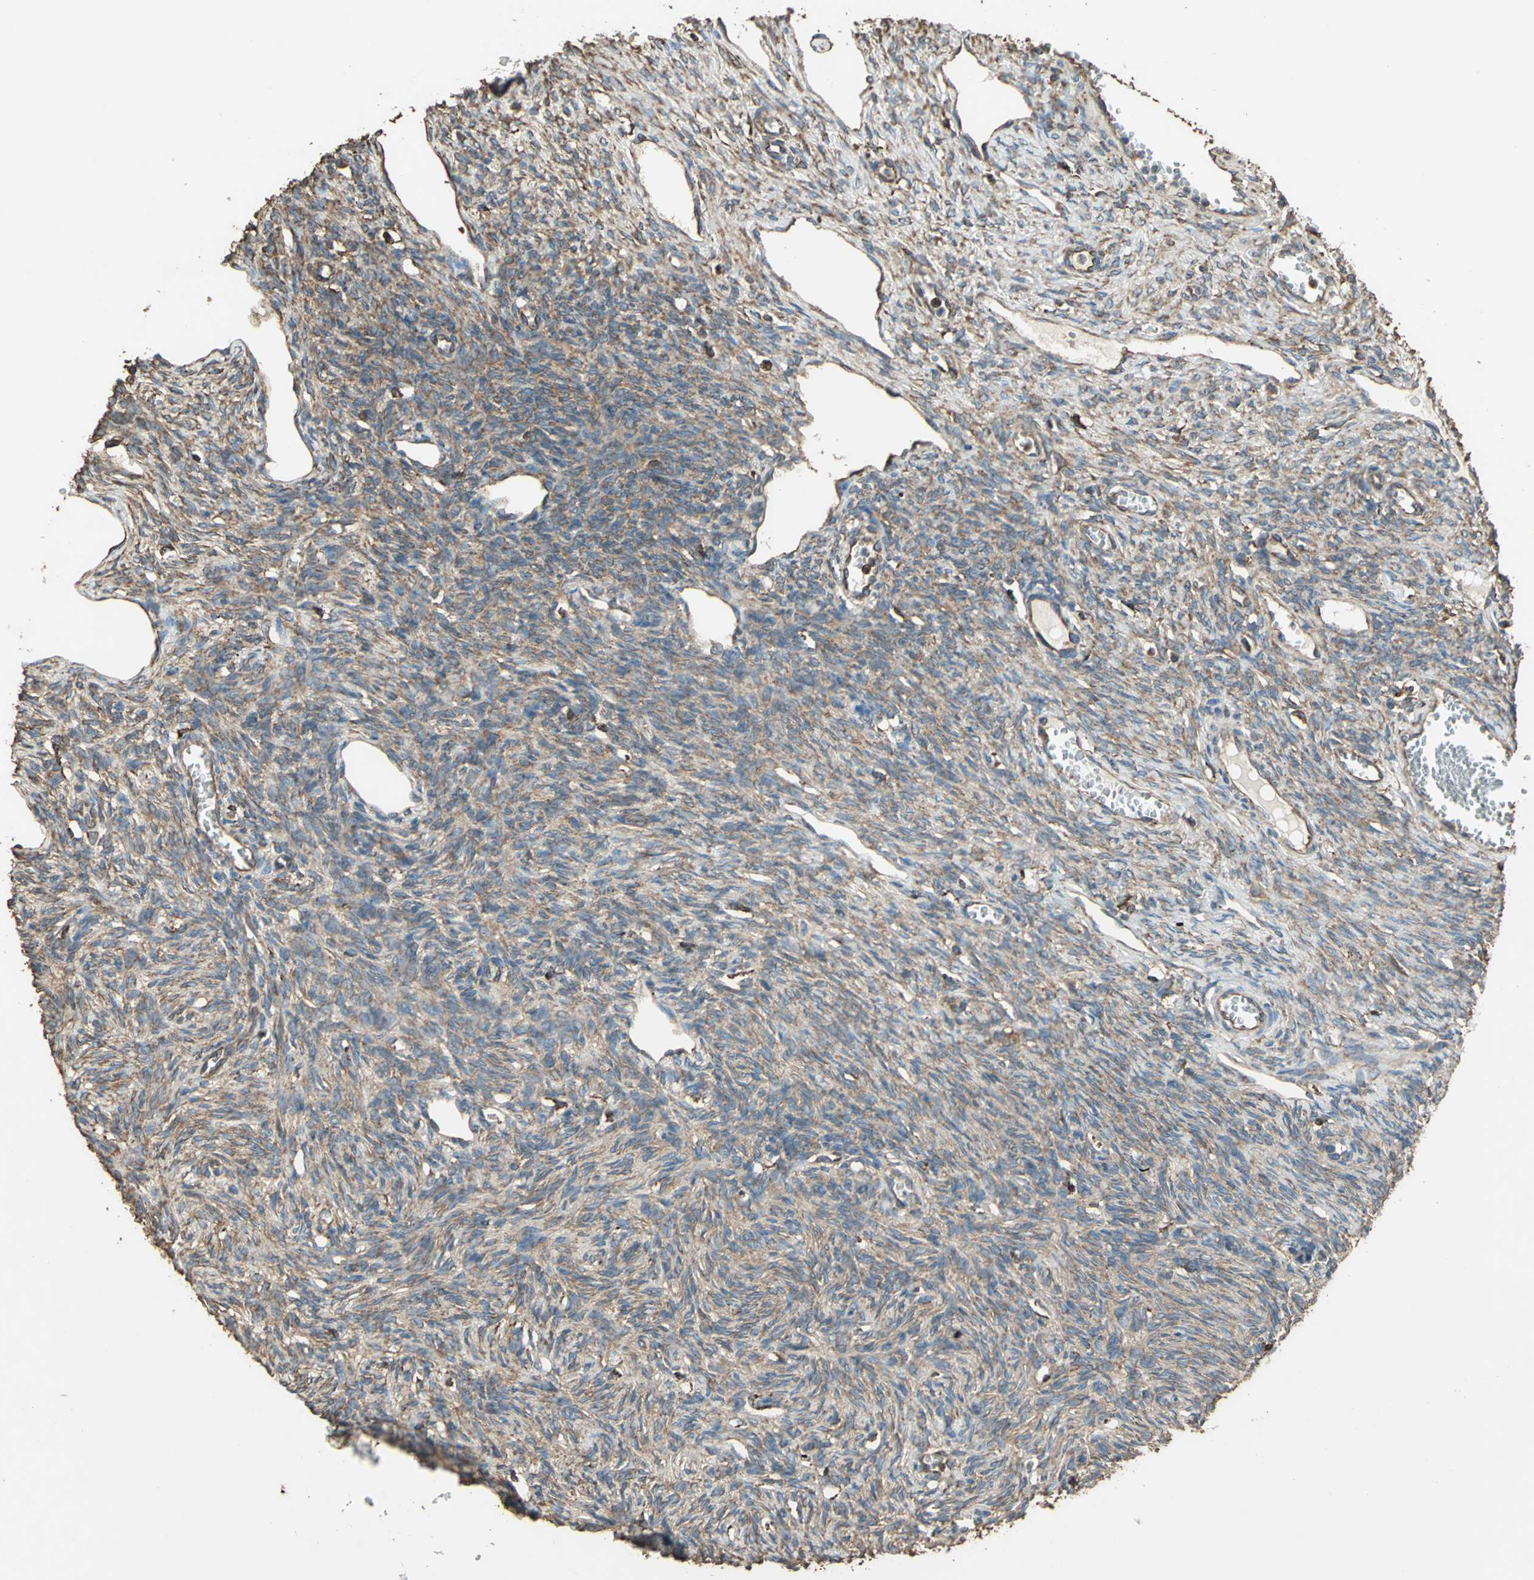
{"staining": {"intensity": "moderate", "quantity": ">75%", "location": "cytoplasmic/membranous"}, "tissue": "ovary", "cell_type": "Ovarian stroma cells", "image_type": "normal", "snomed": [{"axis": "morphology", "description": "Normal tissue, NOS"}, {"axis": "topography", "description": "Ovary"}], "caption": "Approximately >75% of ovarian stroma cells in unremarkable ovary display moderate cytoplasmic/membranous protein staining as visualized by brown immunohistochemical staining.", "gene": "GPANK1", "patient": {"sex": "female", "age": 33}}